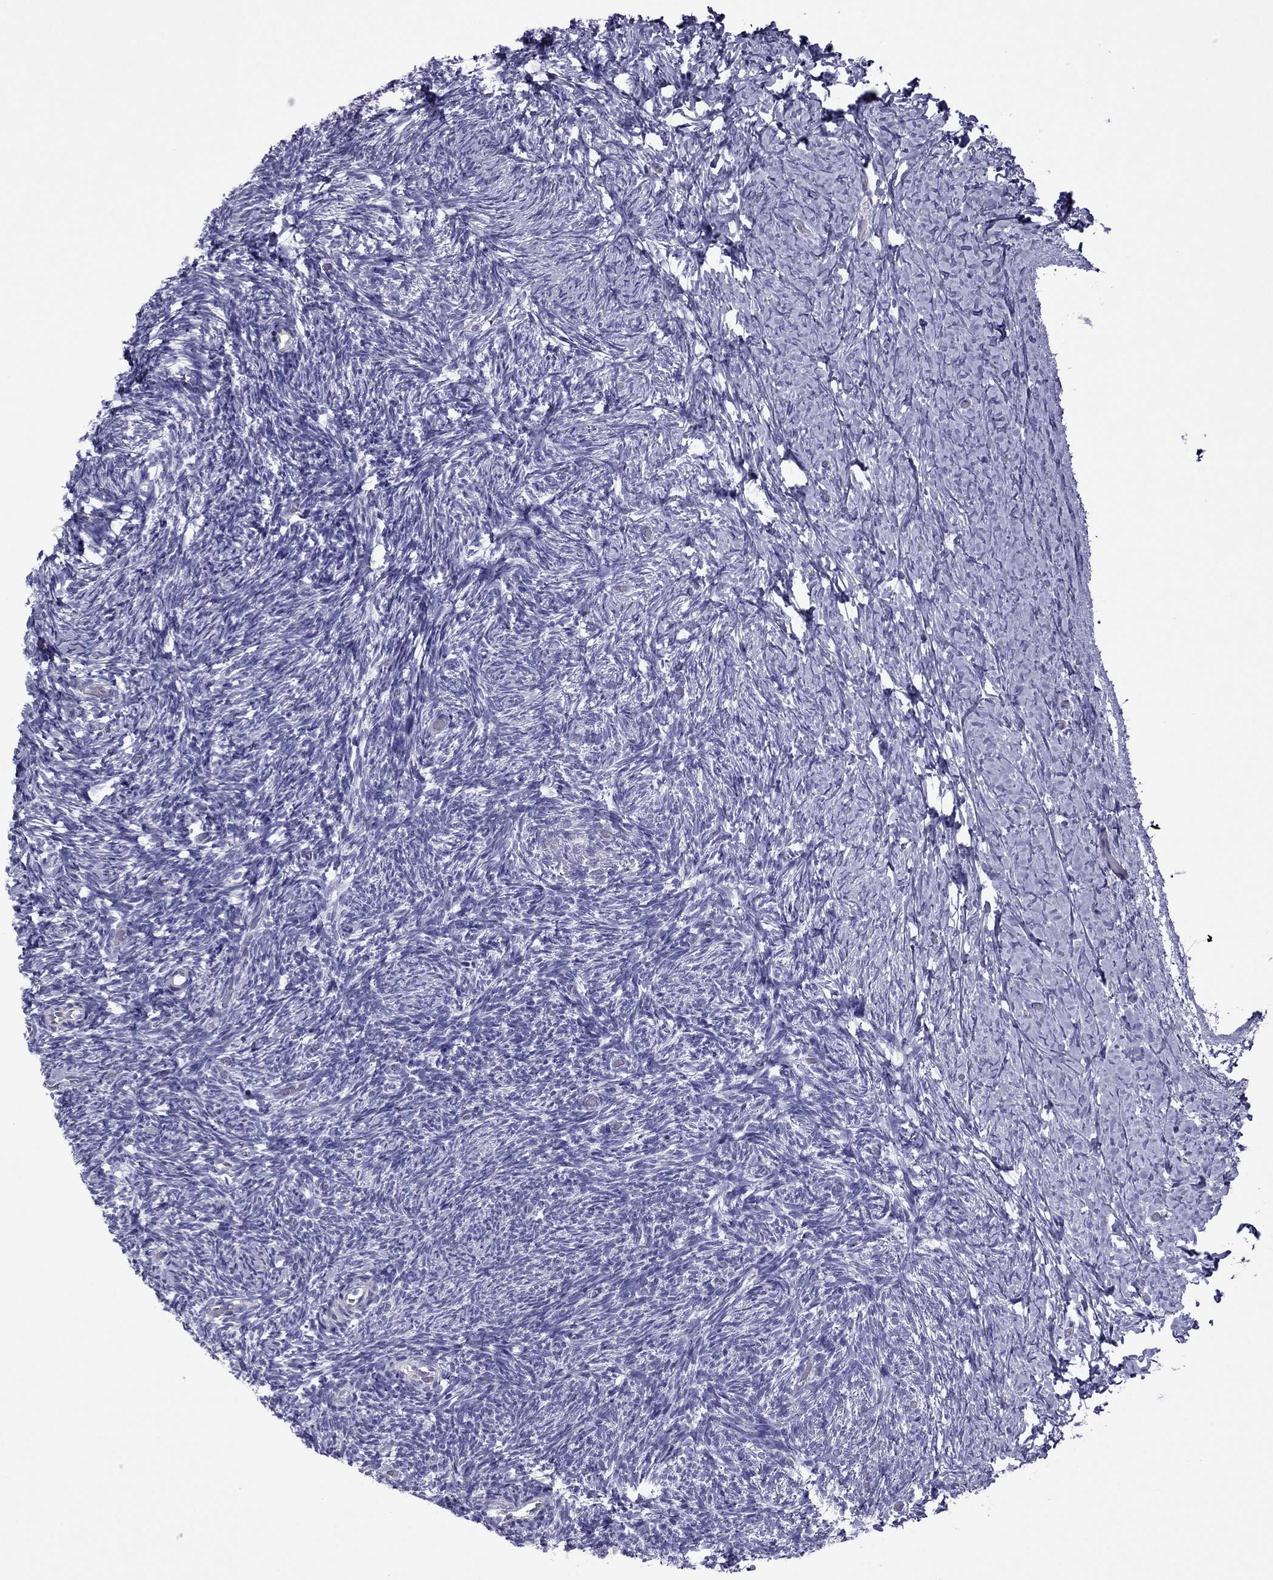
{"staining": {"intensity": "negative", "quantity": "none", "location": "none"}, "tissue": "ovary", "cell_type": "Follicle cells", "image_type": "normal", "snomed": [{"axis": "morphology", "description": "Normal tissue, NOS"}, {"axis": "topography", "description": "Ovary"}], "caption": "A high-resolution photomicrograph shows immunohistochemistry staining of unremarkable ovary, which displays no significant positivity in follicle cells.", "gene": "MYL11", "patient": {"sex": "female", "age": 39}}